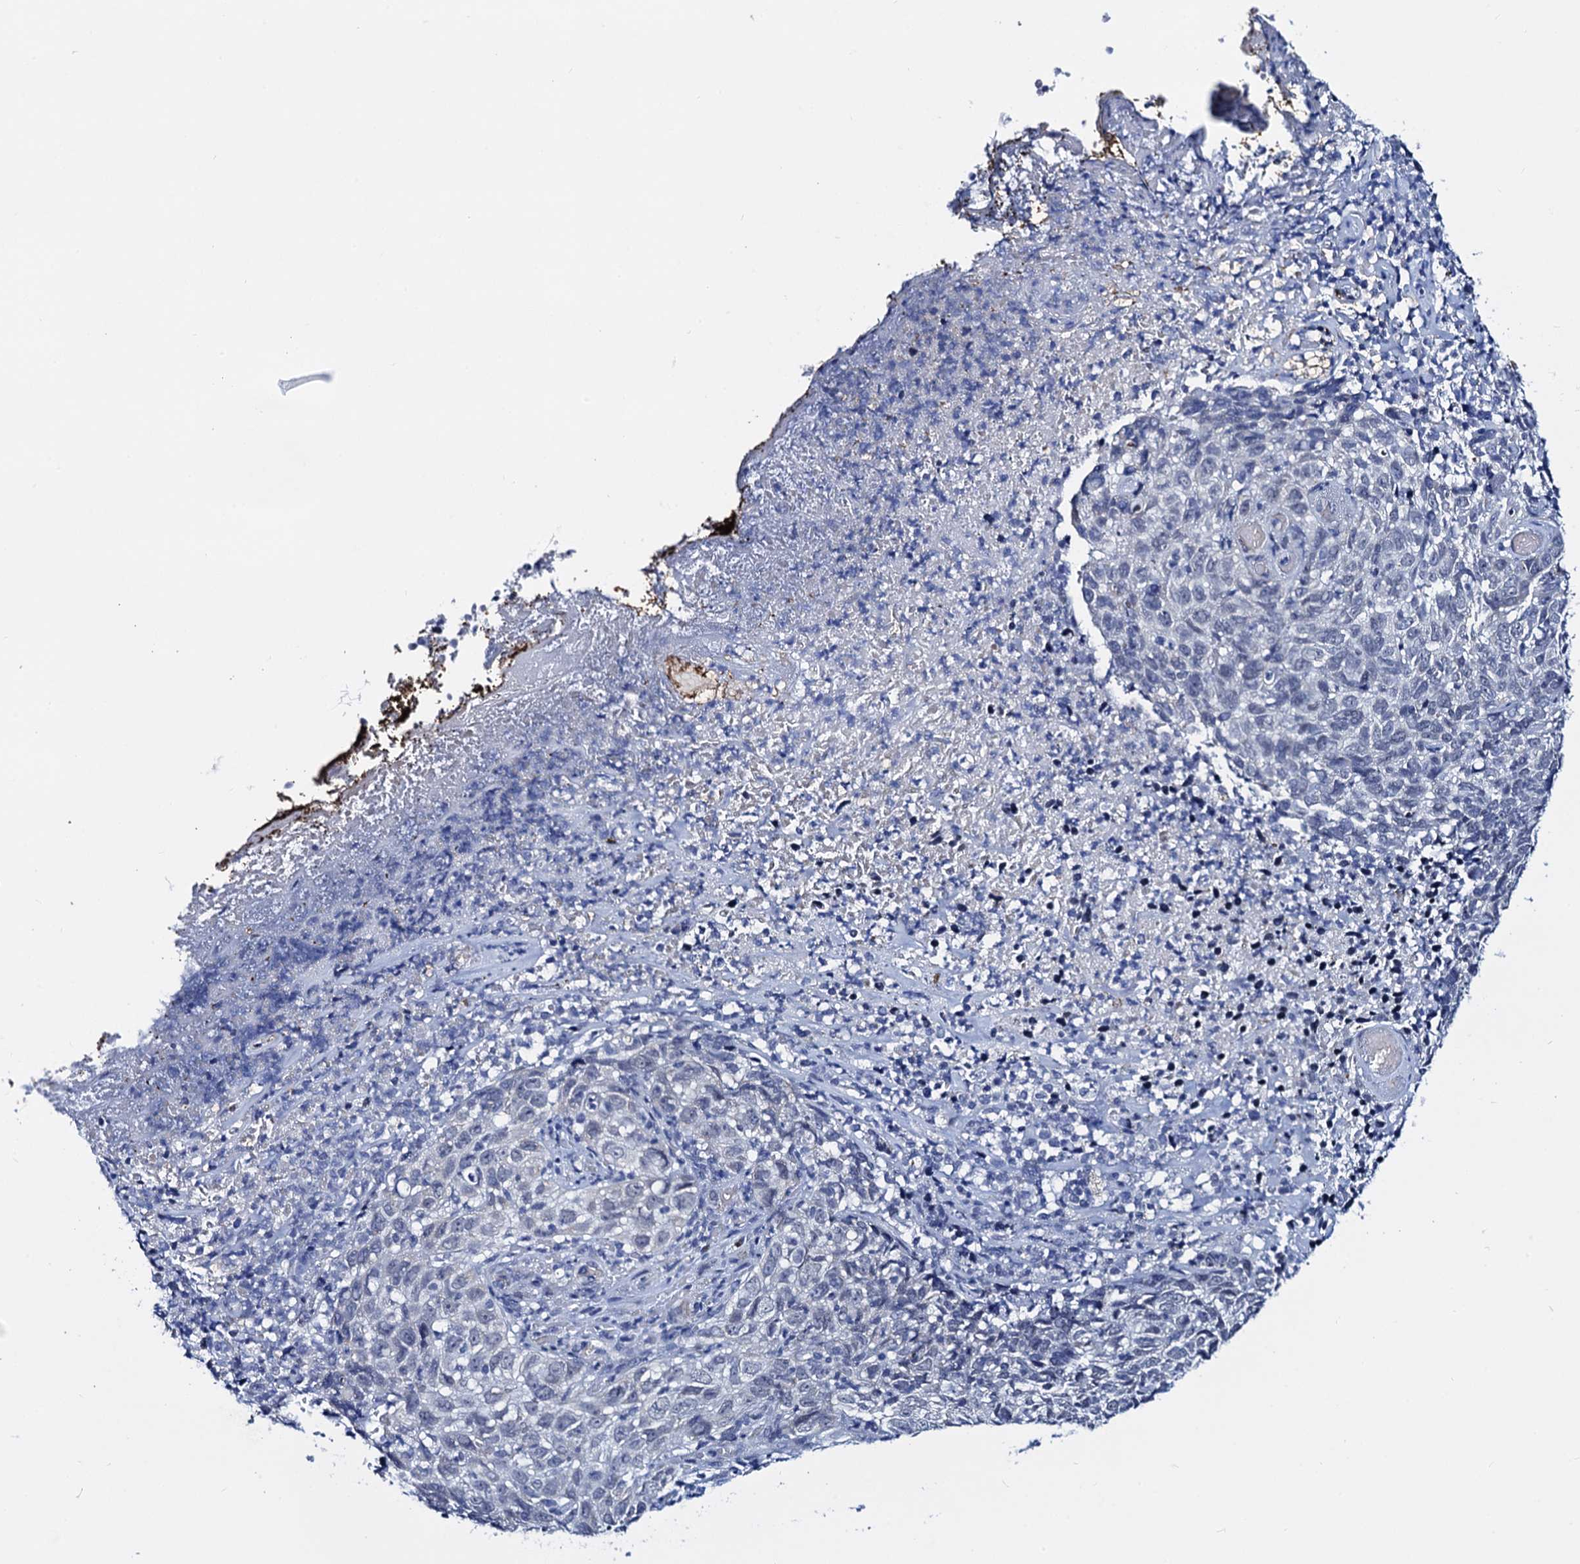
{"staining": {"intensity": "negative", "quantity": "none", "location": "none"}, "tissue": "skin cancer", "cell_type": "Tumor cells", "image_type": "cancer", "snomed": [{"axis": "morphology", "description": "Basal cell carcinoma"}, {"axis": "topography", "description": "Skin"}], "caption": "Photomicrograph shows no significant protein expression in tumor cells of basal cell carcinoma (skin).", "gene": "C16orf87", "patient": {"sex": "female", "age": 84}}